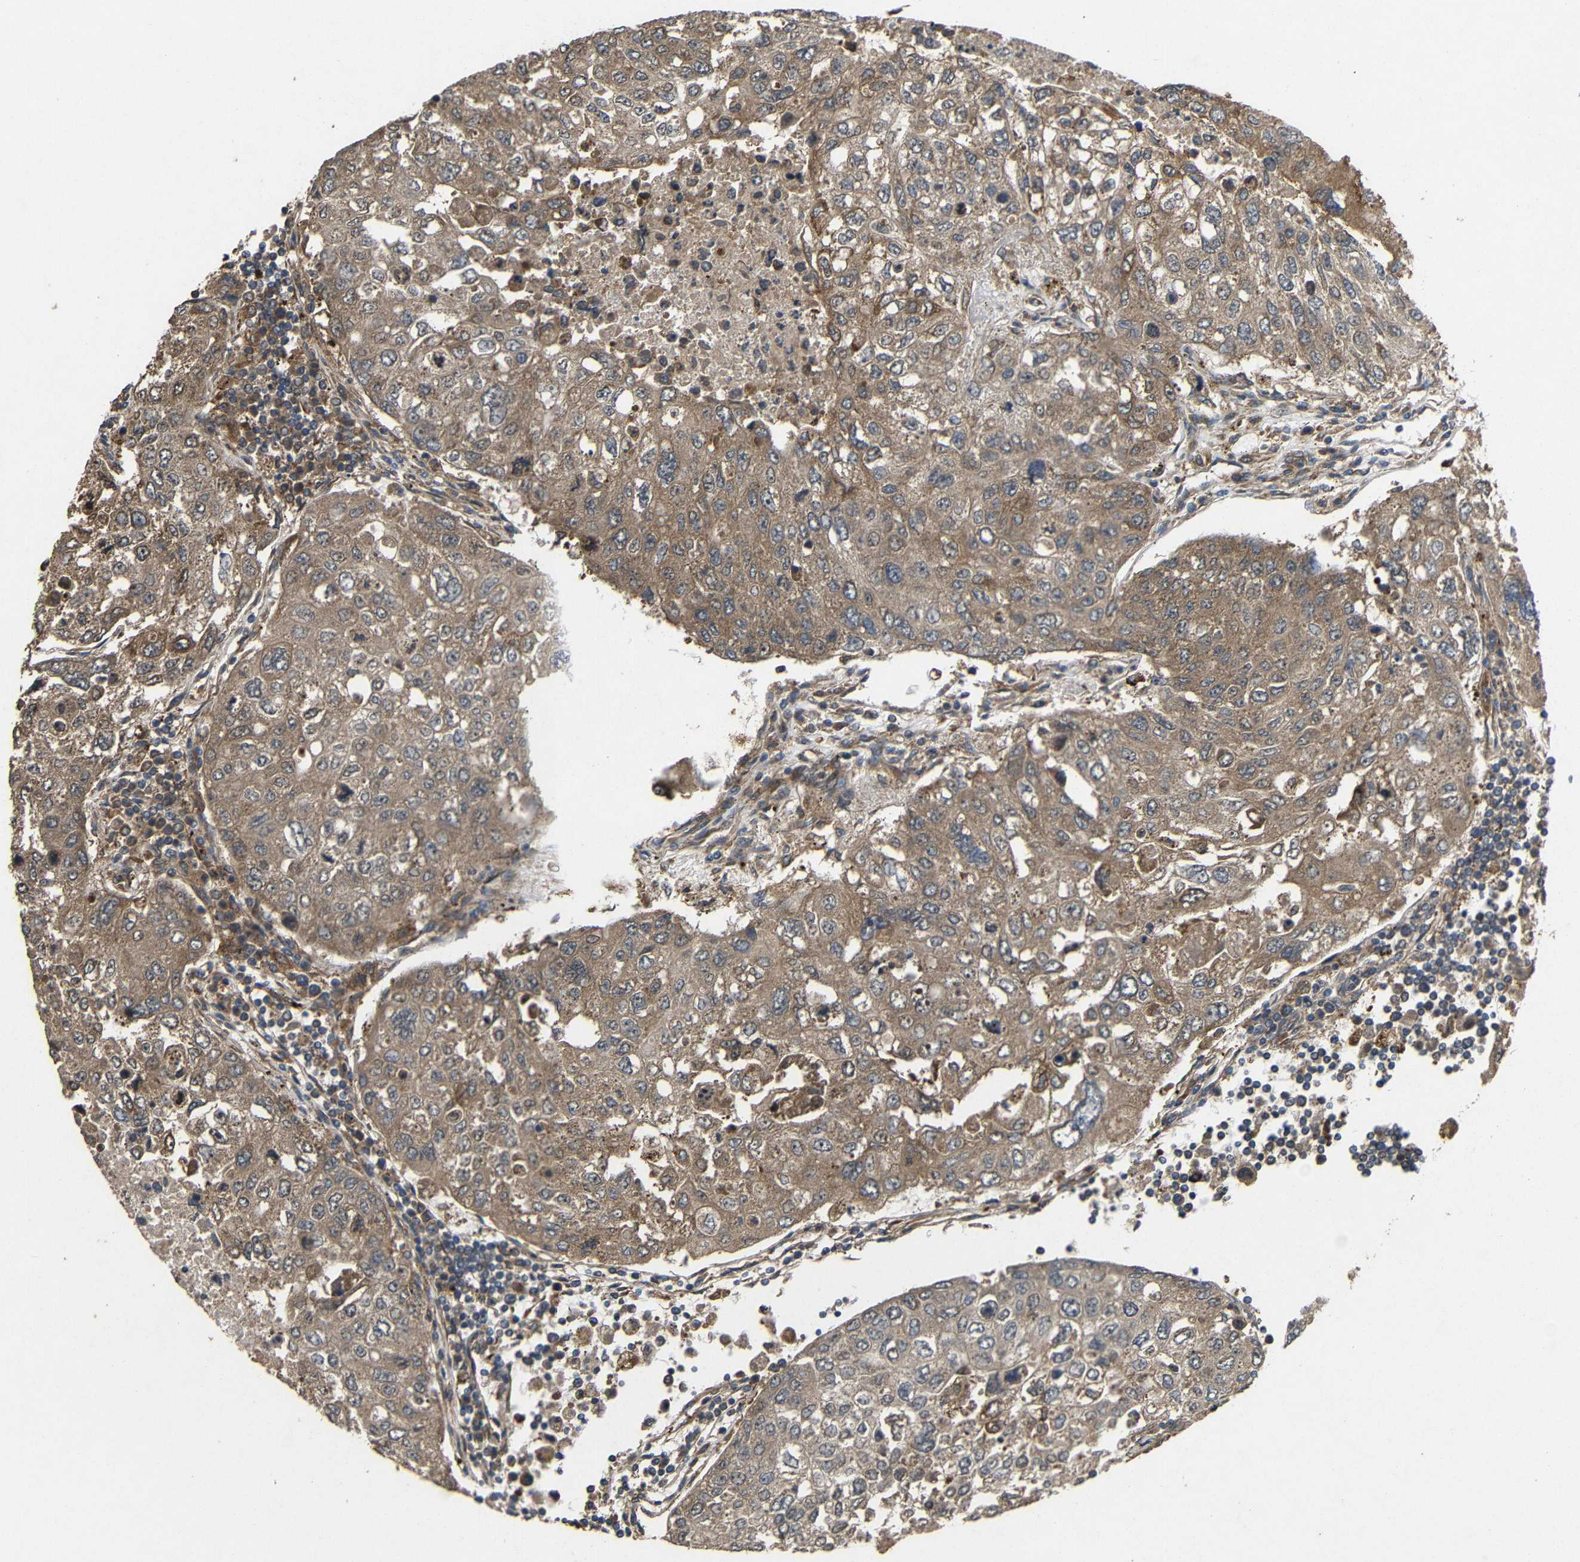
{"staining": {"intensity": "moderate", "quantity": ">75%", "location": "cytoplasmic/membranous"}, "tissue": "urothelial cancer", "cell_type": "Tumor cells", "image_type": "cancer", "snomed": [{"axis": "morphology", "description": "Urothelial carcinoma, High grade"}, {"axis": "topography", "description": "Lymph node"}, {"axis": "topography", "description": "Urinary bladder"}], "caption": "Protein expression analysis of high-grade urothelial carcinoma shows moderate cytoplasmic/membranous positivity in approximately >75% of tumor cells. (DAB IHC, brown staining for protein, blue staining for nuclei).", "gene": "EIF2S1", "patient": {"sex": "male", "age": 51}}